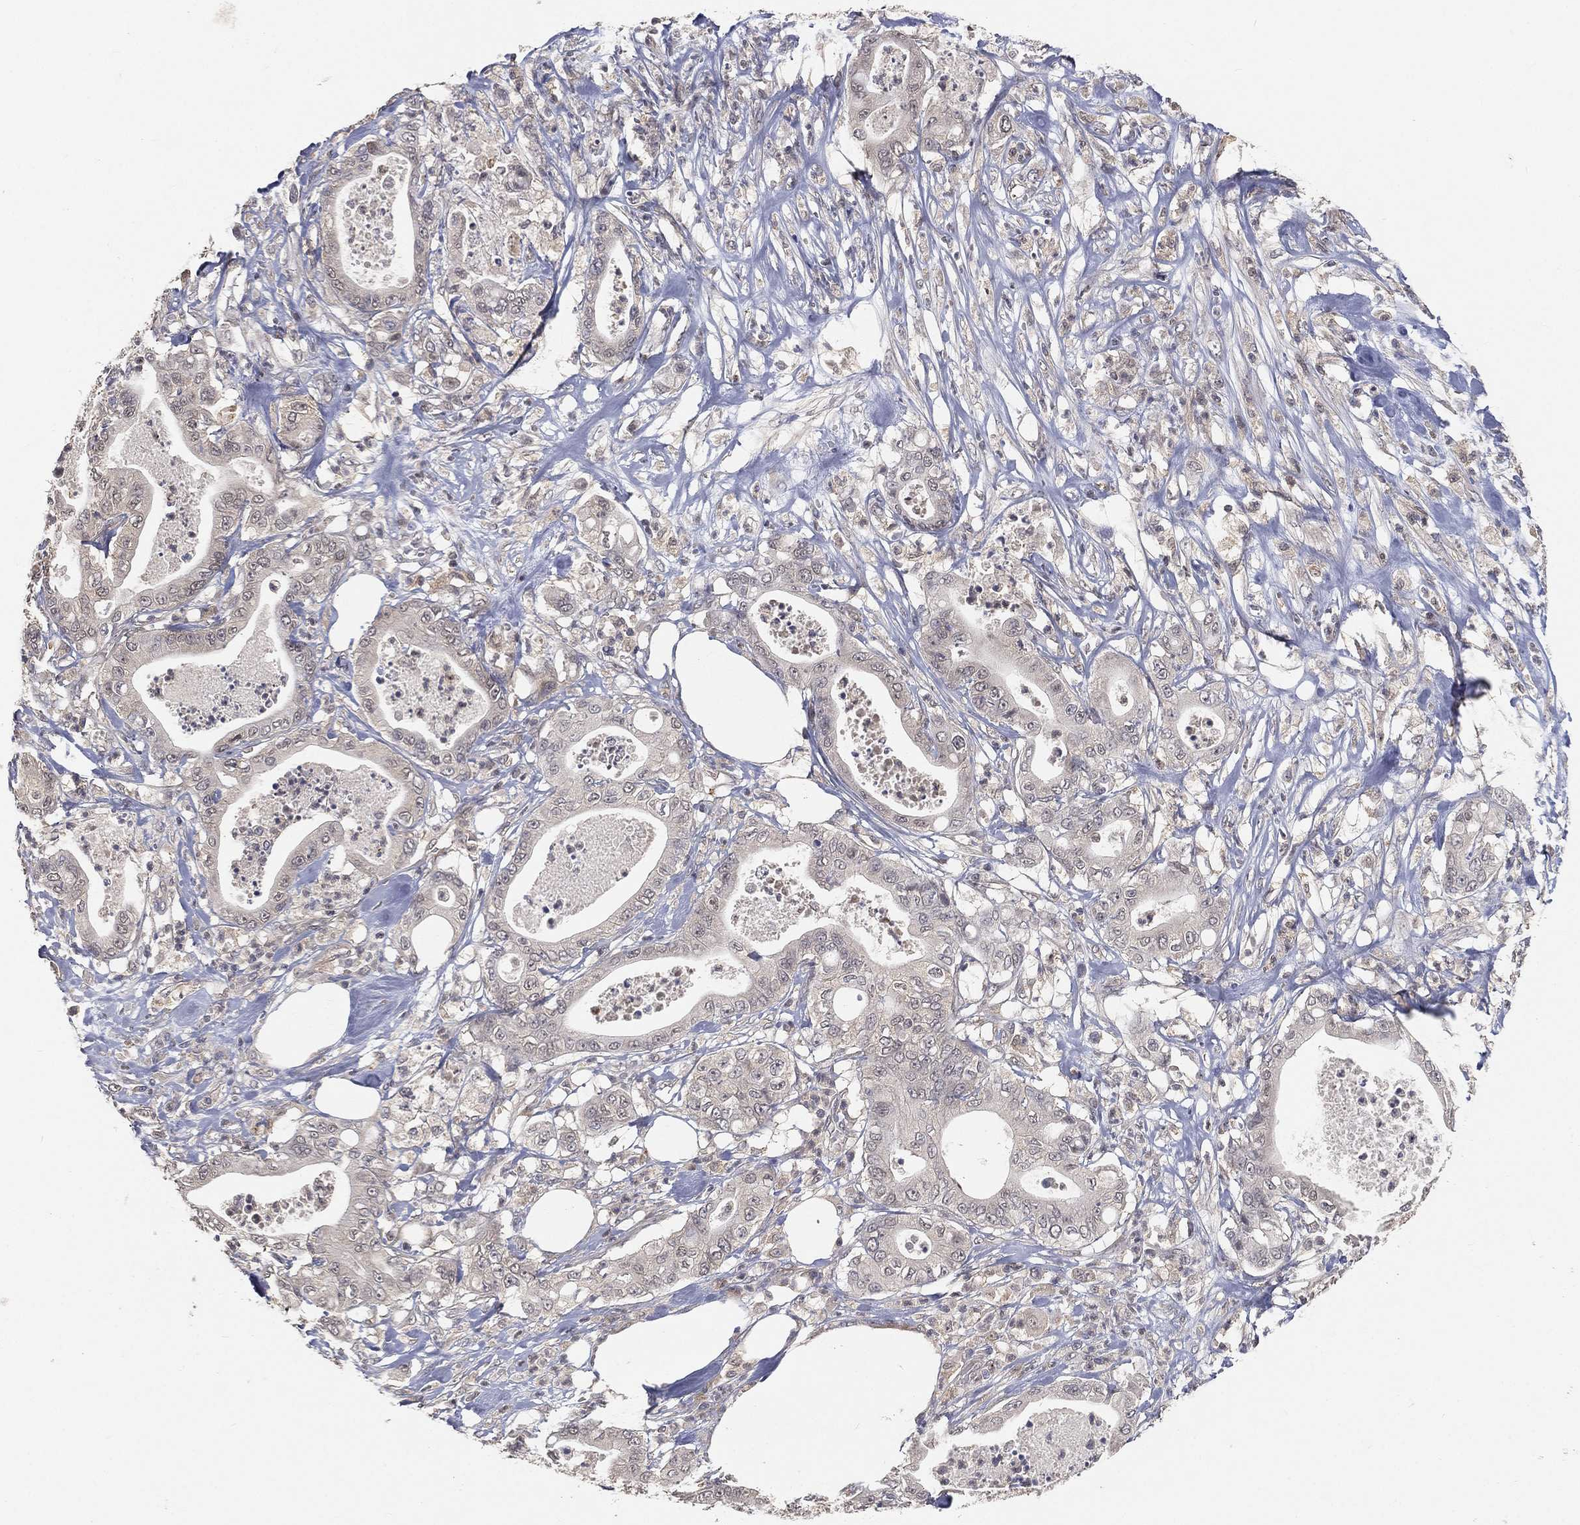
{"staining": {"intensity": "negative", "quantity": "none", "location": "none"}, "tissue": "pancreatic cancer", "cell_type": "Tumor cells", "image_type": "cancer", "snomed": [{"axis": "morphology", "description": "Adenocarcinoma, NOS"}, {"axis": "topography", "description": "Pancreas"}], "caption": "Protein analysis of pancreatic cancer (adenocarcinoma) demonstrates no significant positivity in tumor cells.", "gene": "MAPK1", "patient": {"sex": "male", "age": 71}}